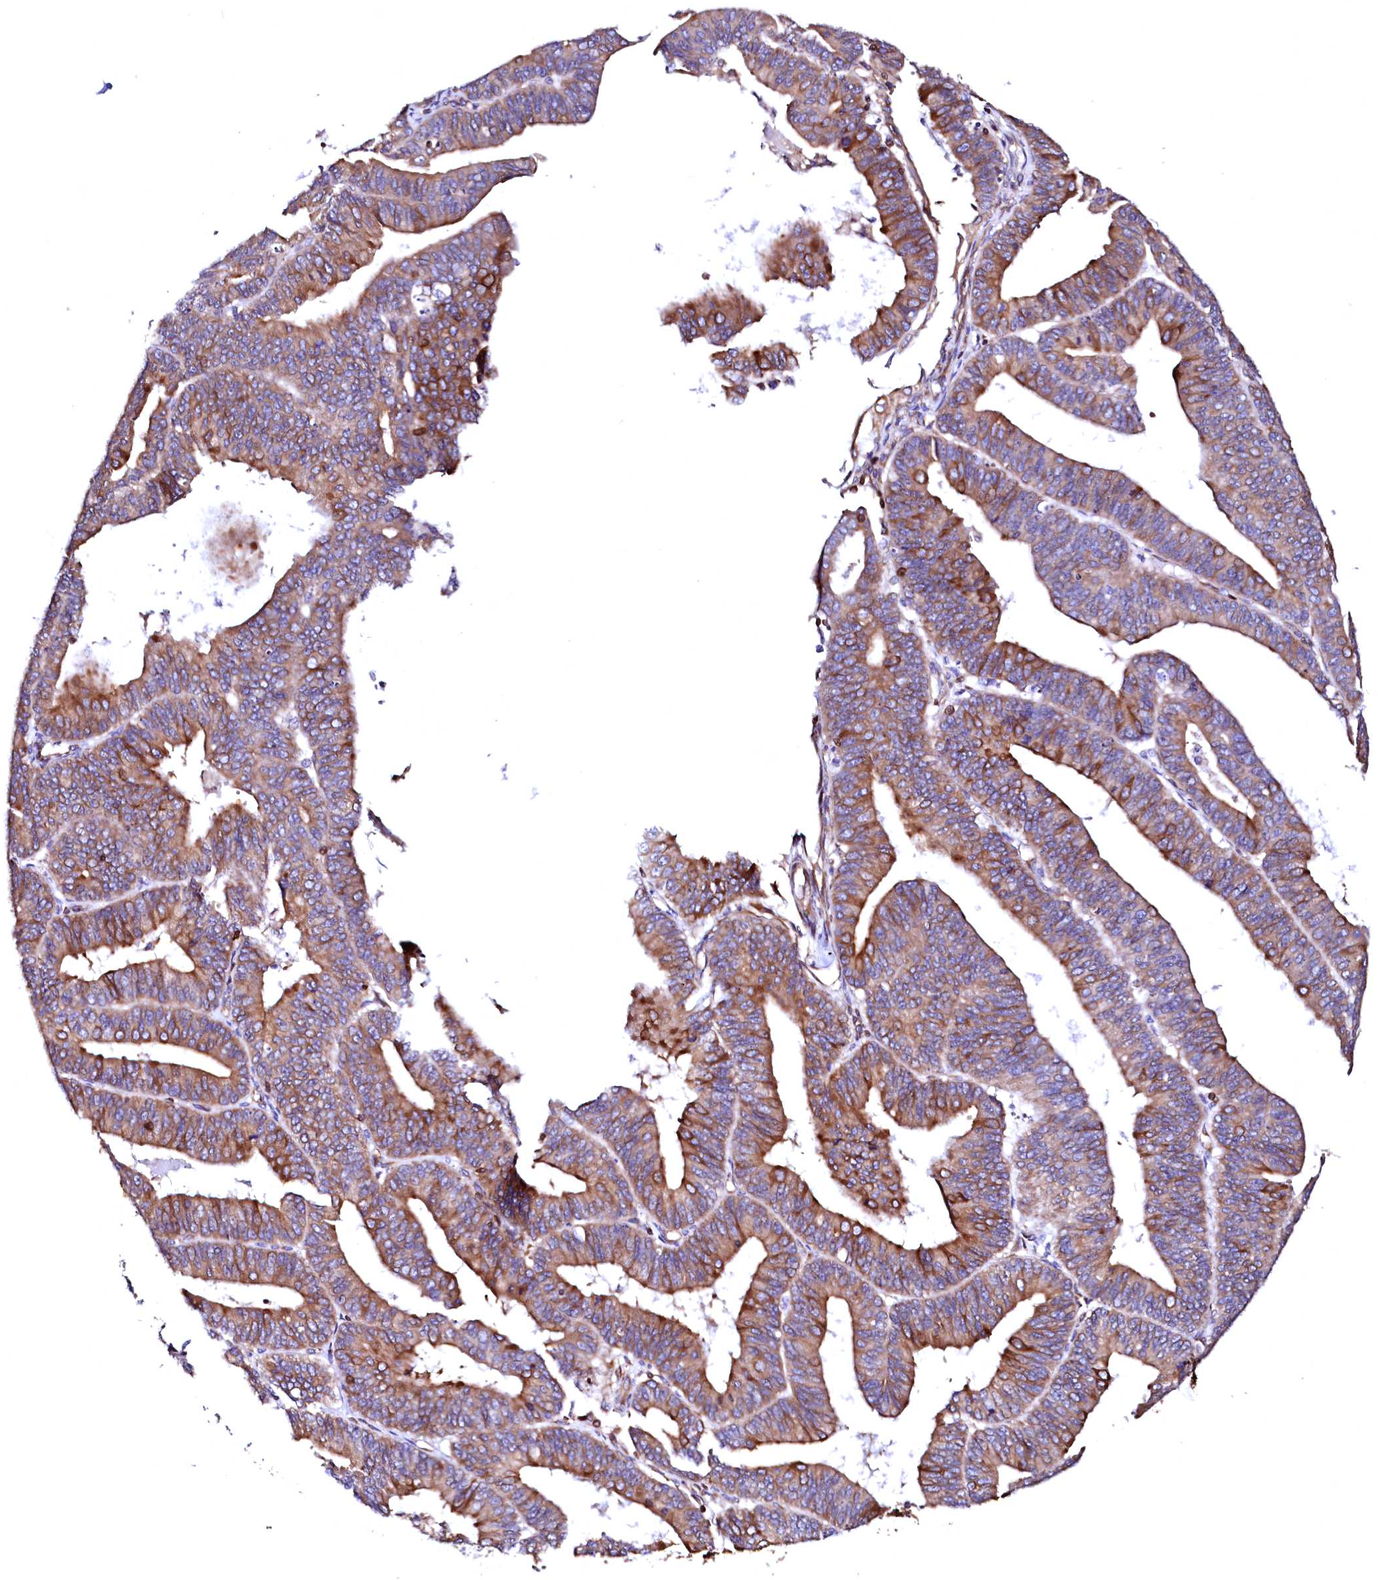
{"staining": {"intensity": "moderate", "quantity": ">75%", "location": "cytoplasmic/membranous"}, "tissue": "endometrial cancer", "cell_type": "Tumor cells", "image_type": "cancer", "snomed": [{"axis": "morphology", "description": "Adenocarcinoma, NOS"}, {"axis": "topography", "description": "Endometrium"}], "caption": "This is a micrograph of immunohistochemistry (IHC) staining of endometrial cancer (adenocarcinoma), which shows moderate expression in the cytoplasmic/membranous of tumor cells.", "gene": "DERL1", "patient": {"sex": "female", "age": 73}}